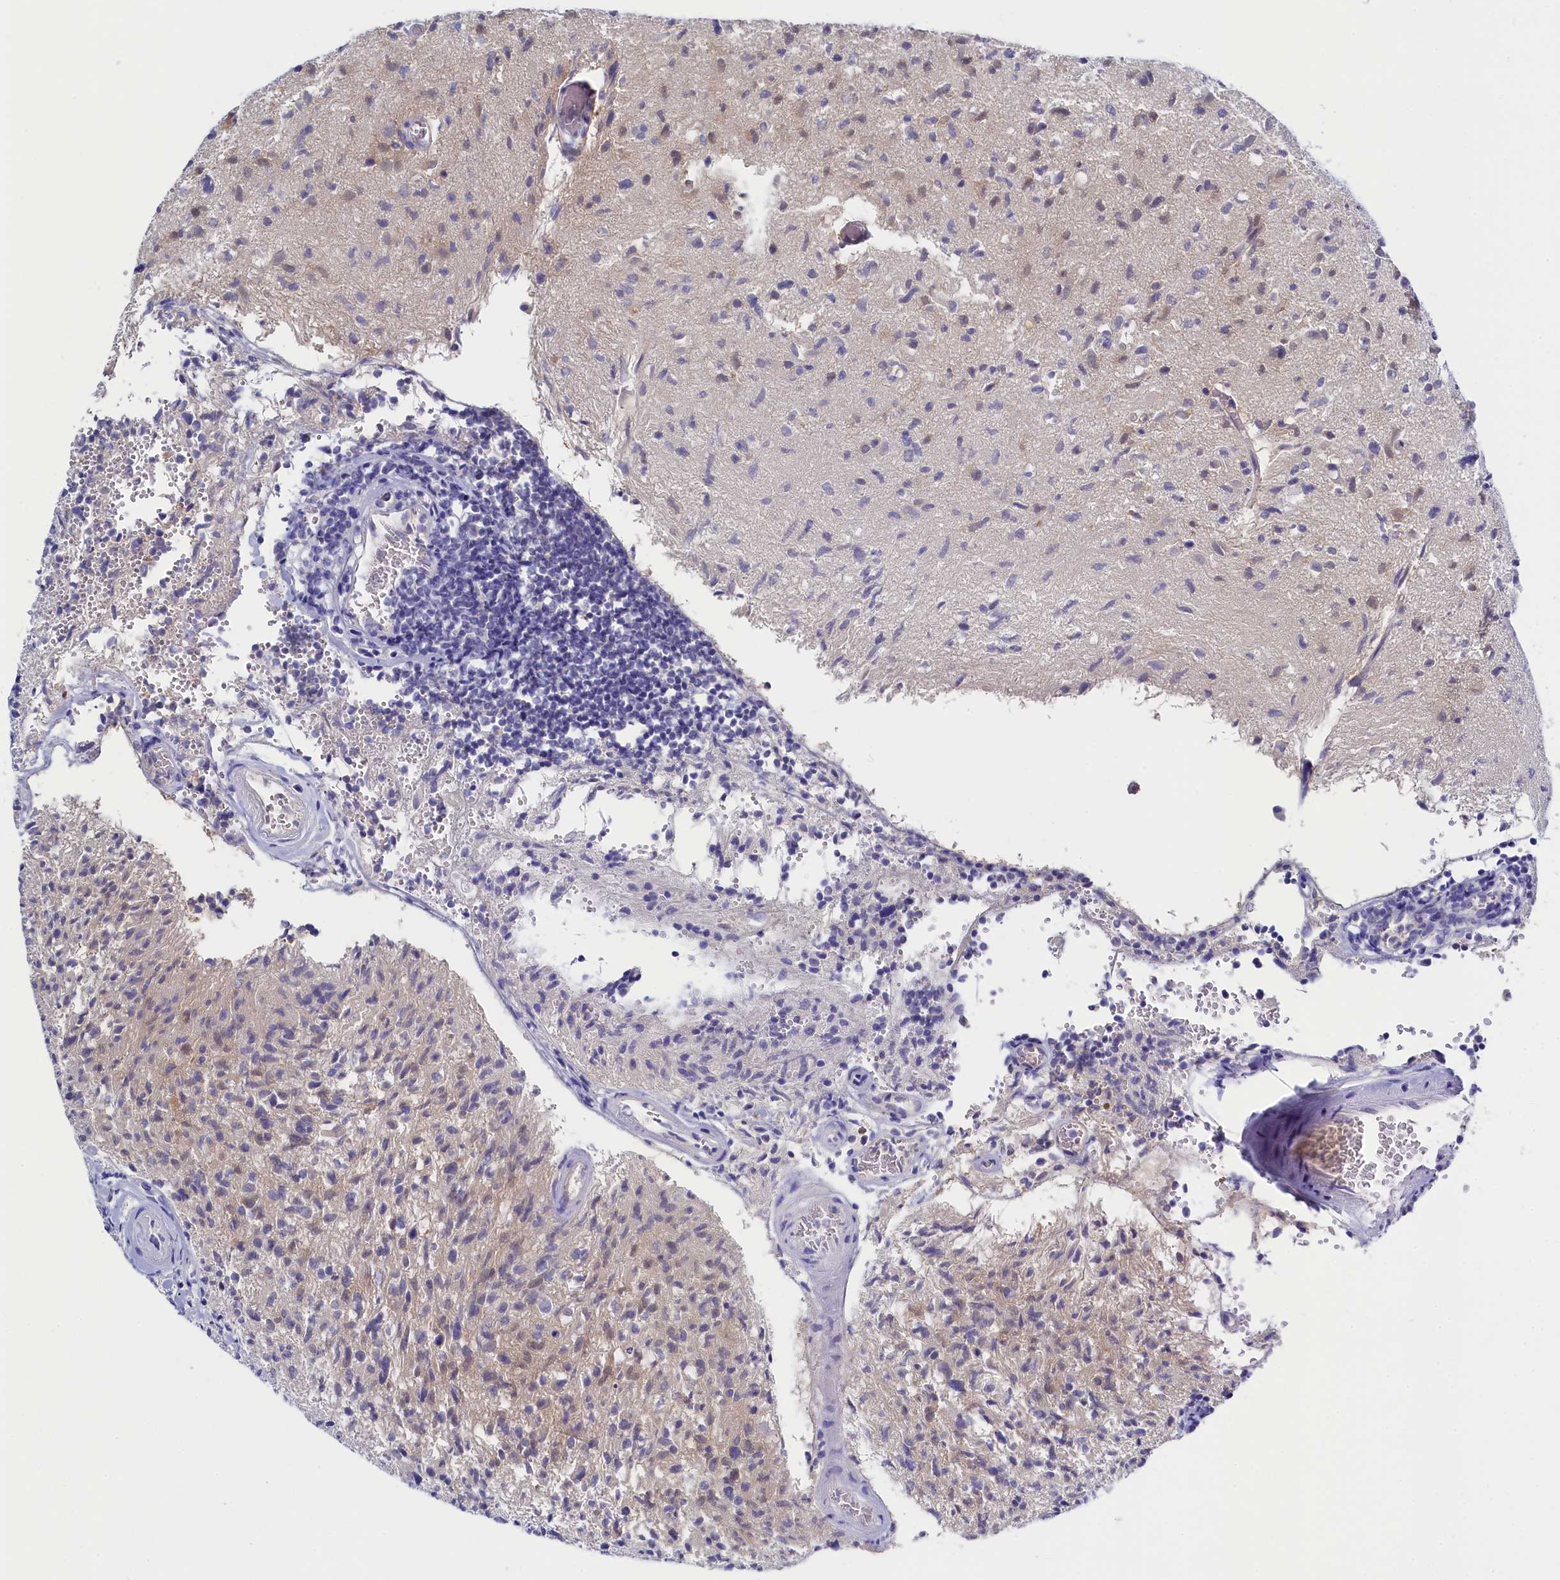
{"staining": {"intensity": "weak", "quantity": "<25%", "location": "cytoplasmic/membranous,nuclear"}, "tissue": "glioma", "cell_type": "Tumor cells", "image_type": "cancer", "snomed": [{"axis": "morphology", "description": "Glioma, malignant, High grade"}, {"axis": "topography", "description": "Brain"}], "caption": "Immunohistochemistry (IHC) micrograph of malignant high-grade glioma stained for a protein (brown), which exhibits no staining in tumor cells.", "gene": "C11orf54", "patient": {"sex": "female", "age": 57}}